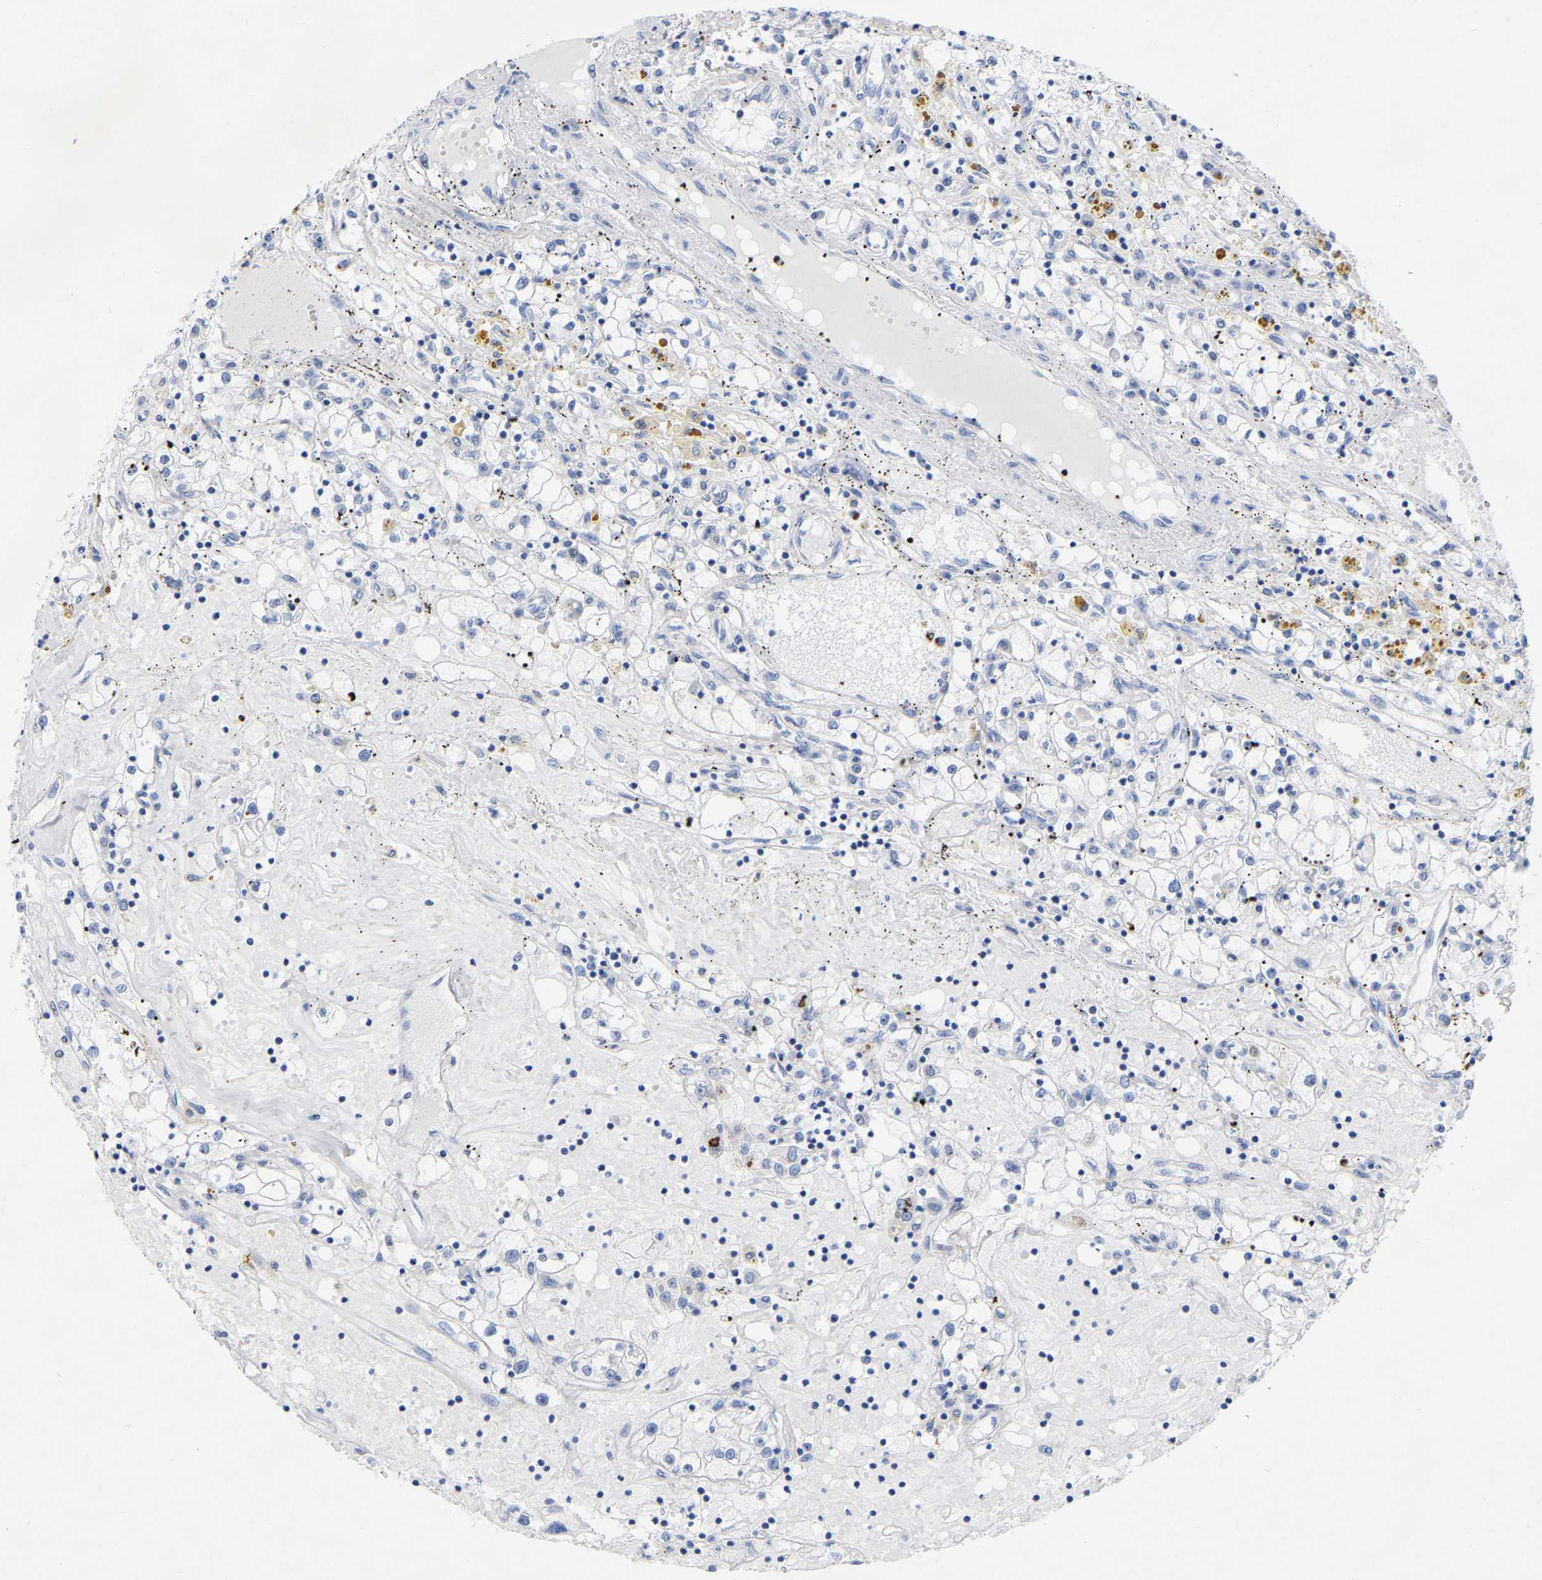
{"staining": {"intensity": "negative", "quantity": "none", "location": "none"}, "tissue": "renal cancer", "cell_type": "Tumor cells", "image_type": "cancer", "snomed": [{"axis": "morphology", "description": "Adenocarcinoma, NOS"}, {"axis": "topography", "description": "Kidney"}], "caption": "Tumor cells are negative for brown protein staining in renal cancer (adenocarcinoma).", "gene": "ZNF629", "patient": {"sex": "male", "age": 56}}